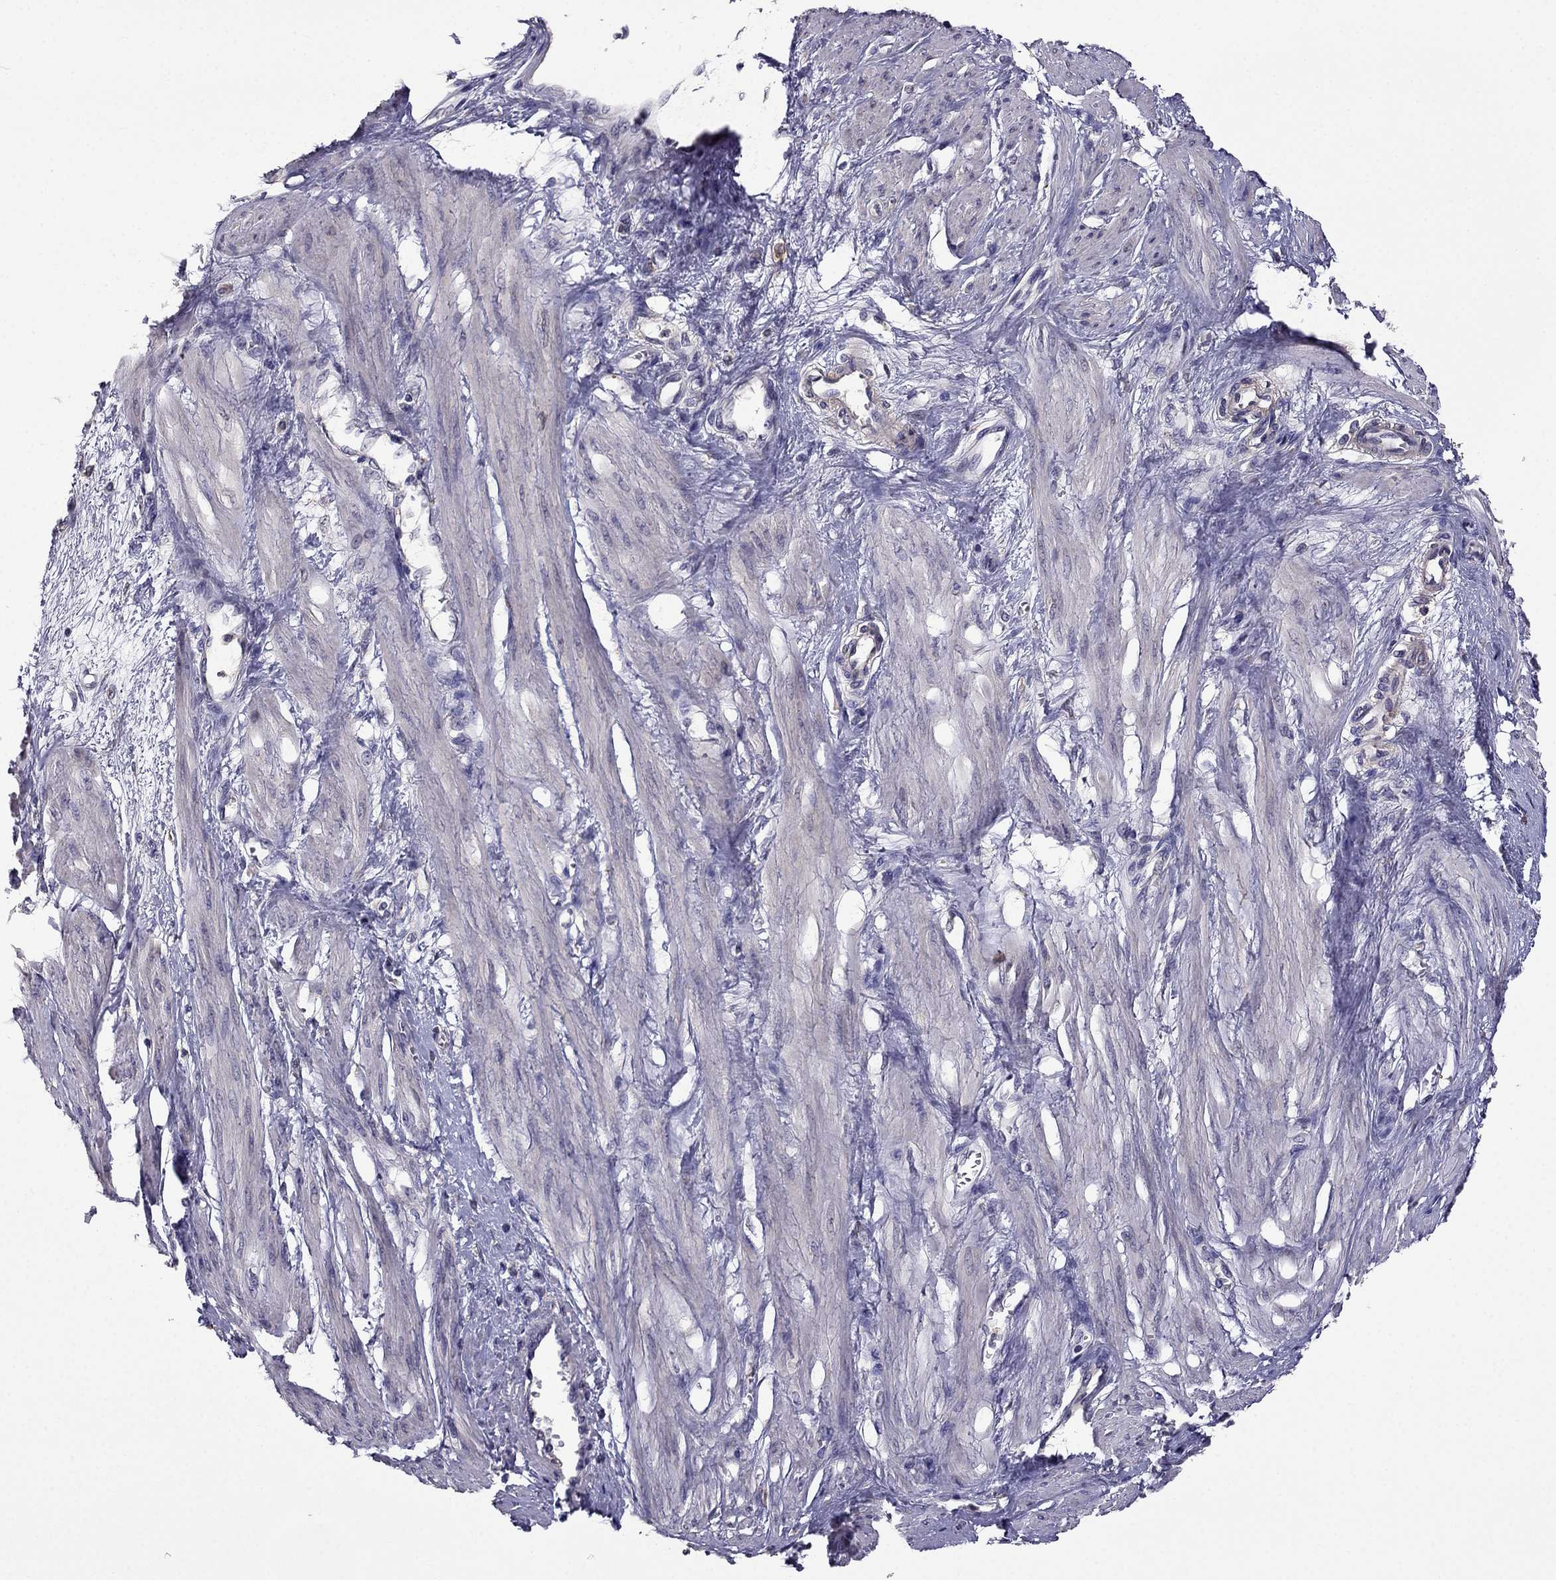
{"staining": {"intensity": "negative", "quantity": "none", "location": "none"}, "tissue": "smooth muscle", "cell_type": "Smooth muscle cells", "image_type": "normal", "snomed": [{"axis": "morphology", "description": "Normal tissue, NOS"}, {"axis": "topography", "description": "Smooth muscle"}, {"axis": "topography", "description": "Uterus"}], "caption": "An image of smooth muscle stained for a protein exhibits no brown staining in smooth muscle cells. (DAB IHC, high magnification).", "gene": "CDH9", "patient": {"sex": "female", "age": 39}}